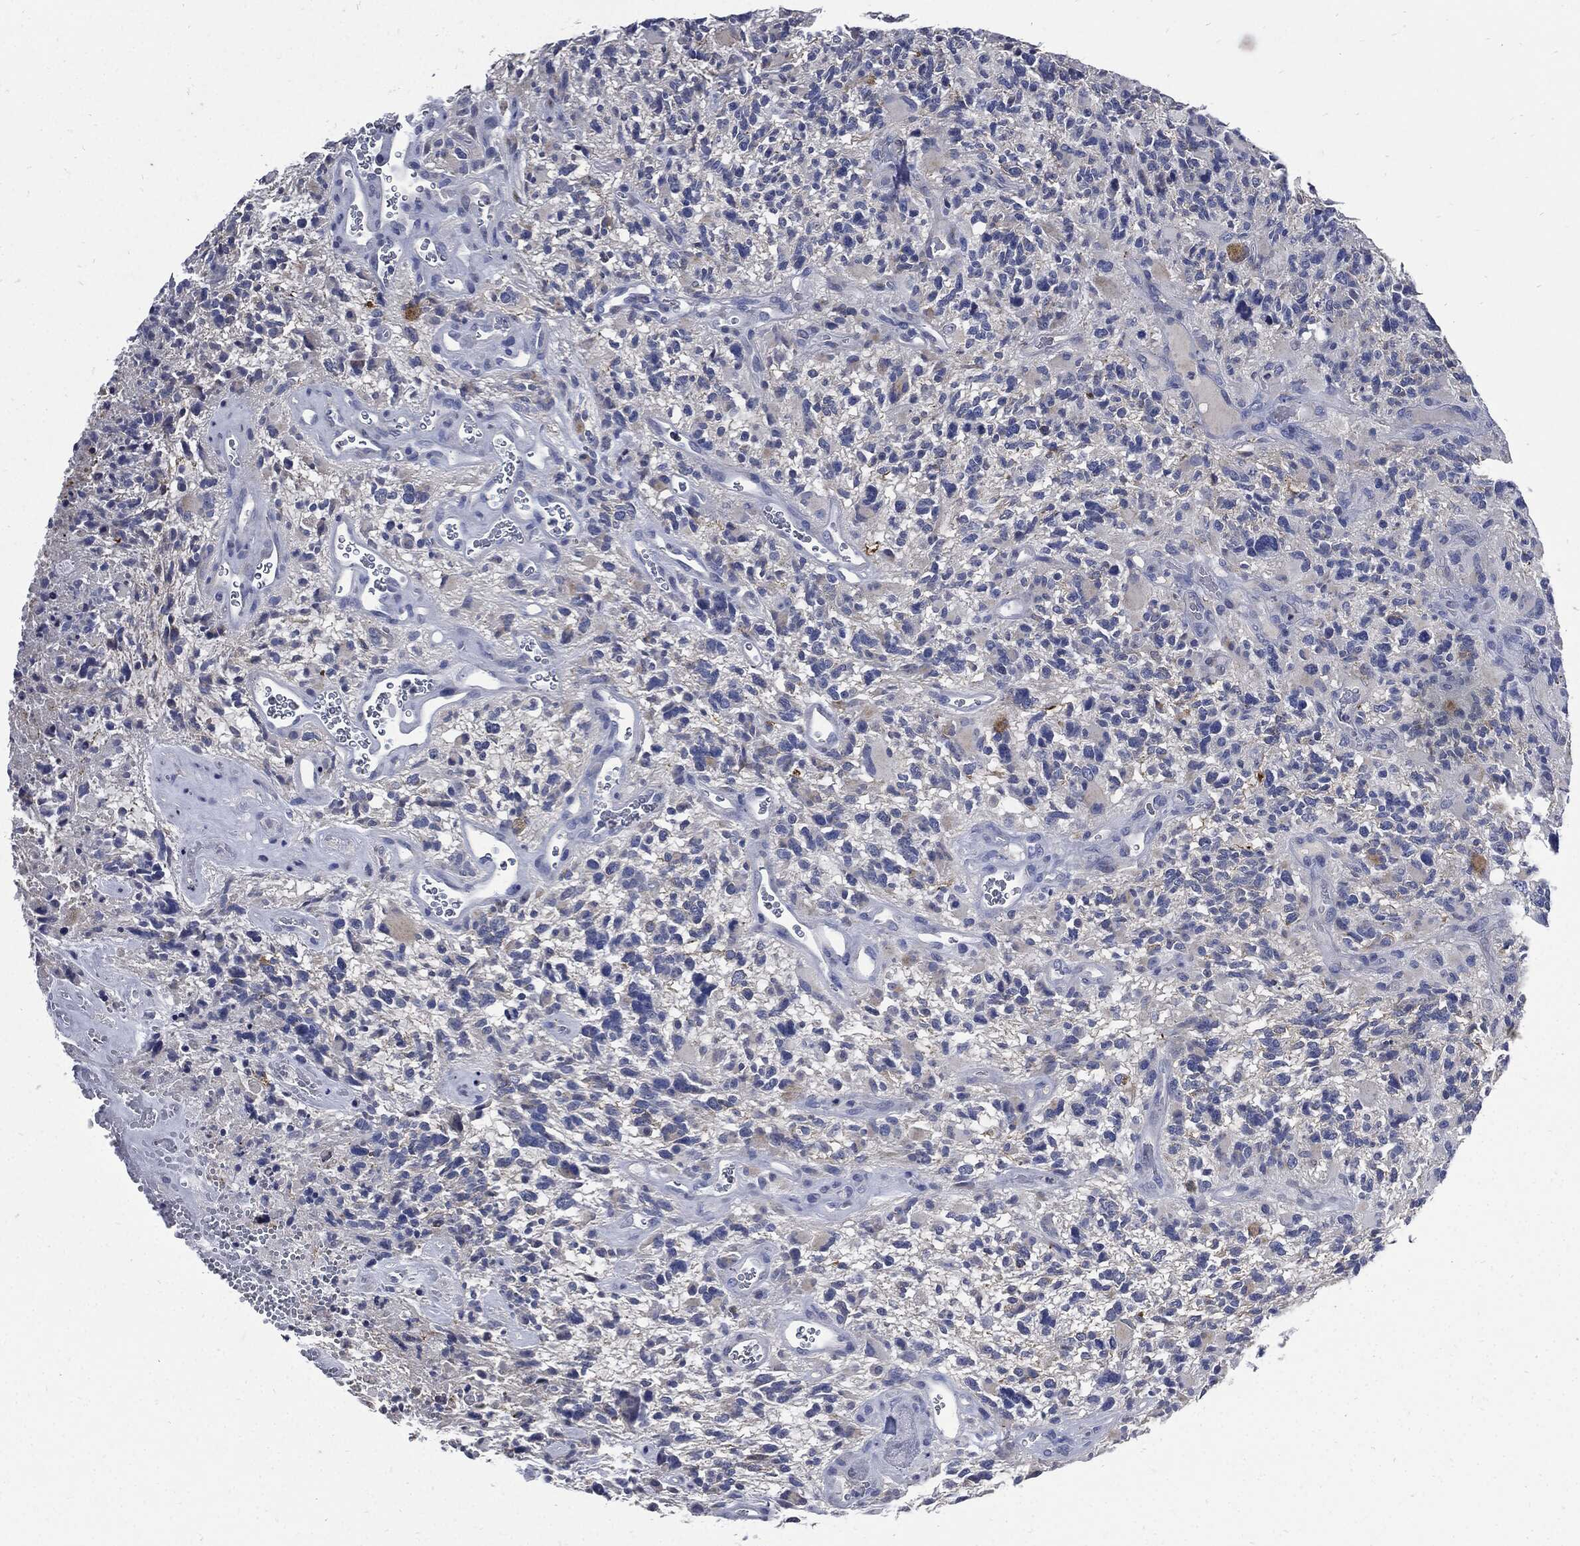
{"staining": {"intensity": "negative", "quantity": "none", "location": "none"}, "tissue": "glioma", "cell_type": "Tumor cells", "image_type": "cancer", "snomed": [{"axis": "morphology", "description": "Glioma, malignant, High grade"}, {"axis": "topography", "description": "Brain"}], "caption": "Immunohistochemistry (IHC) photomicrograph of human malignant high-grade glioma stained for a protein (brown), which reveals no positivity in tumor cells.", "gene": "CPE", "patient": {"sex": "female", "age": 71}}